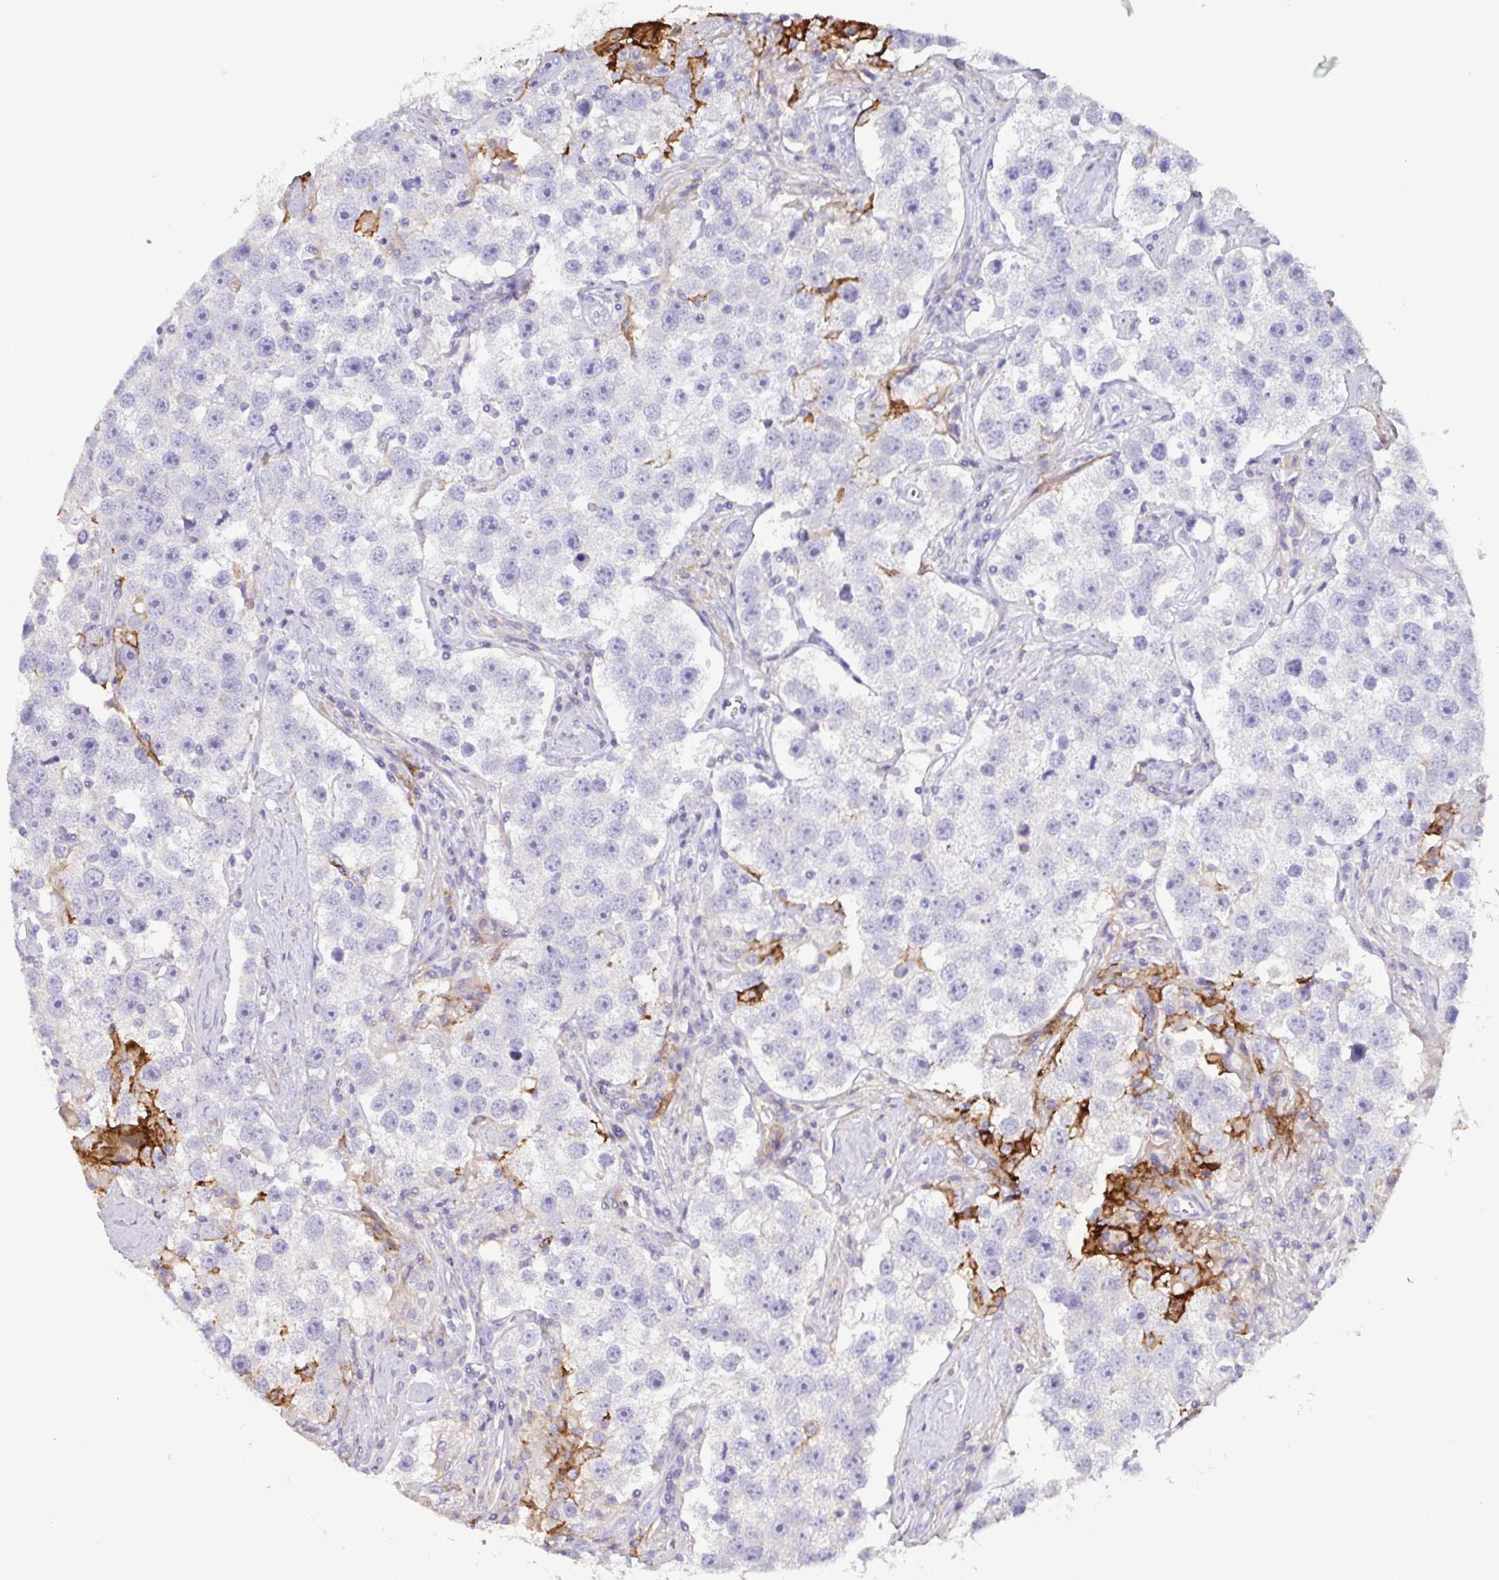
{"staining": {"intensity": "negative", "quantity": "none", "location": "none"}, "tissue": "testis cancer", "cell_type": "Tumor cells", "image_type": "cancer", "snomed": [{"axis": "morphology", "description": "Seminoma, NOS"}, {"axis": "topography", "description": "Testis"}], "caption": "DAB (3,3'-diaminobenzidine) immunohistochemical staining of testis cancer exhibits no significant staining in tumor cells.", "gene": "MARCO", "patient": {"sex": "male", "age": 49}}